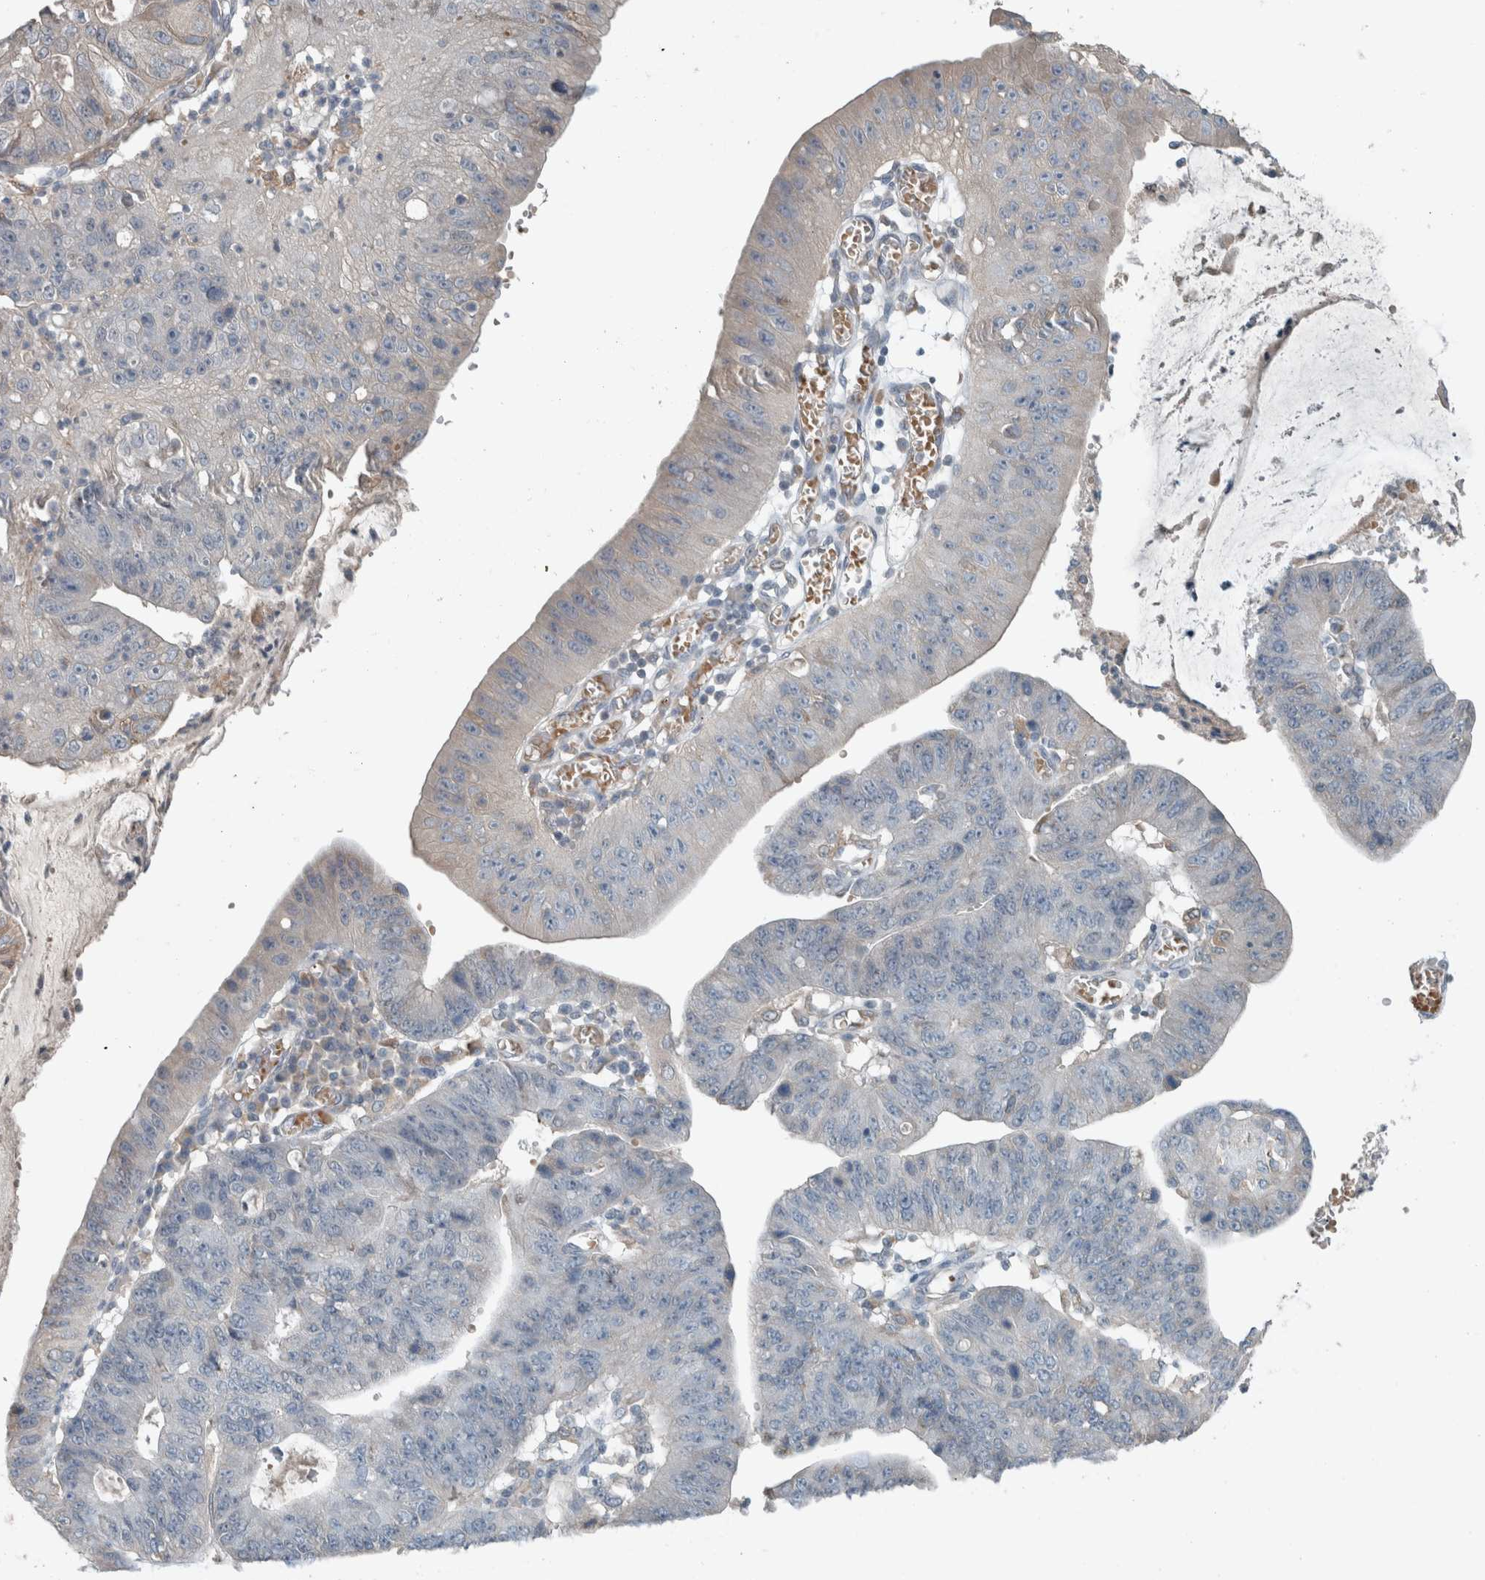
{"staining": {"intensity": "weak", "quantity": "<25%", "location": "cytoplasmic/membranous"}, "tissue": "stomach cancer", "cell_type": "Tumor cells", "image_type": "cancer", "snomed": [{"axis": "morphology", "description": "Adenocarcinoma, NOS"}, {"axis": "topography", "description": "Stomach"}], "caption": "A high-resolution micrograph shows immunohistochemistry staining of stomach adenocarcinoma, which displays no significant positivity in tumor cells.", "gene": "JADE2", "patient": {"sex": "male", "age": 59}}